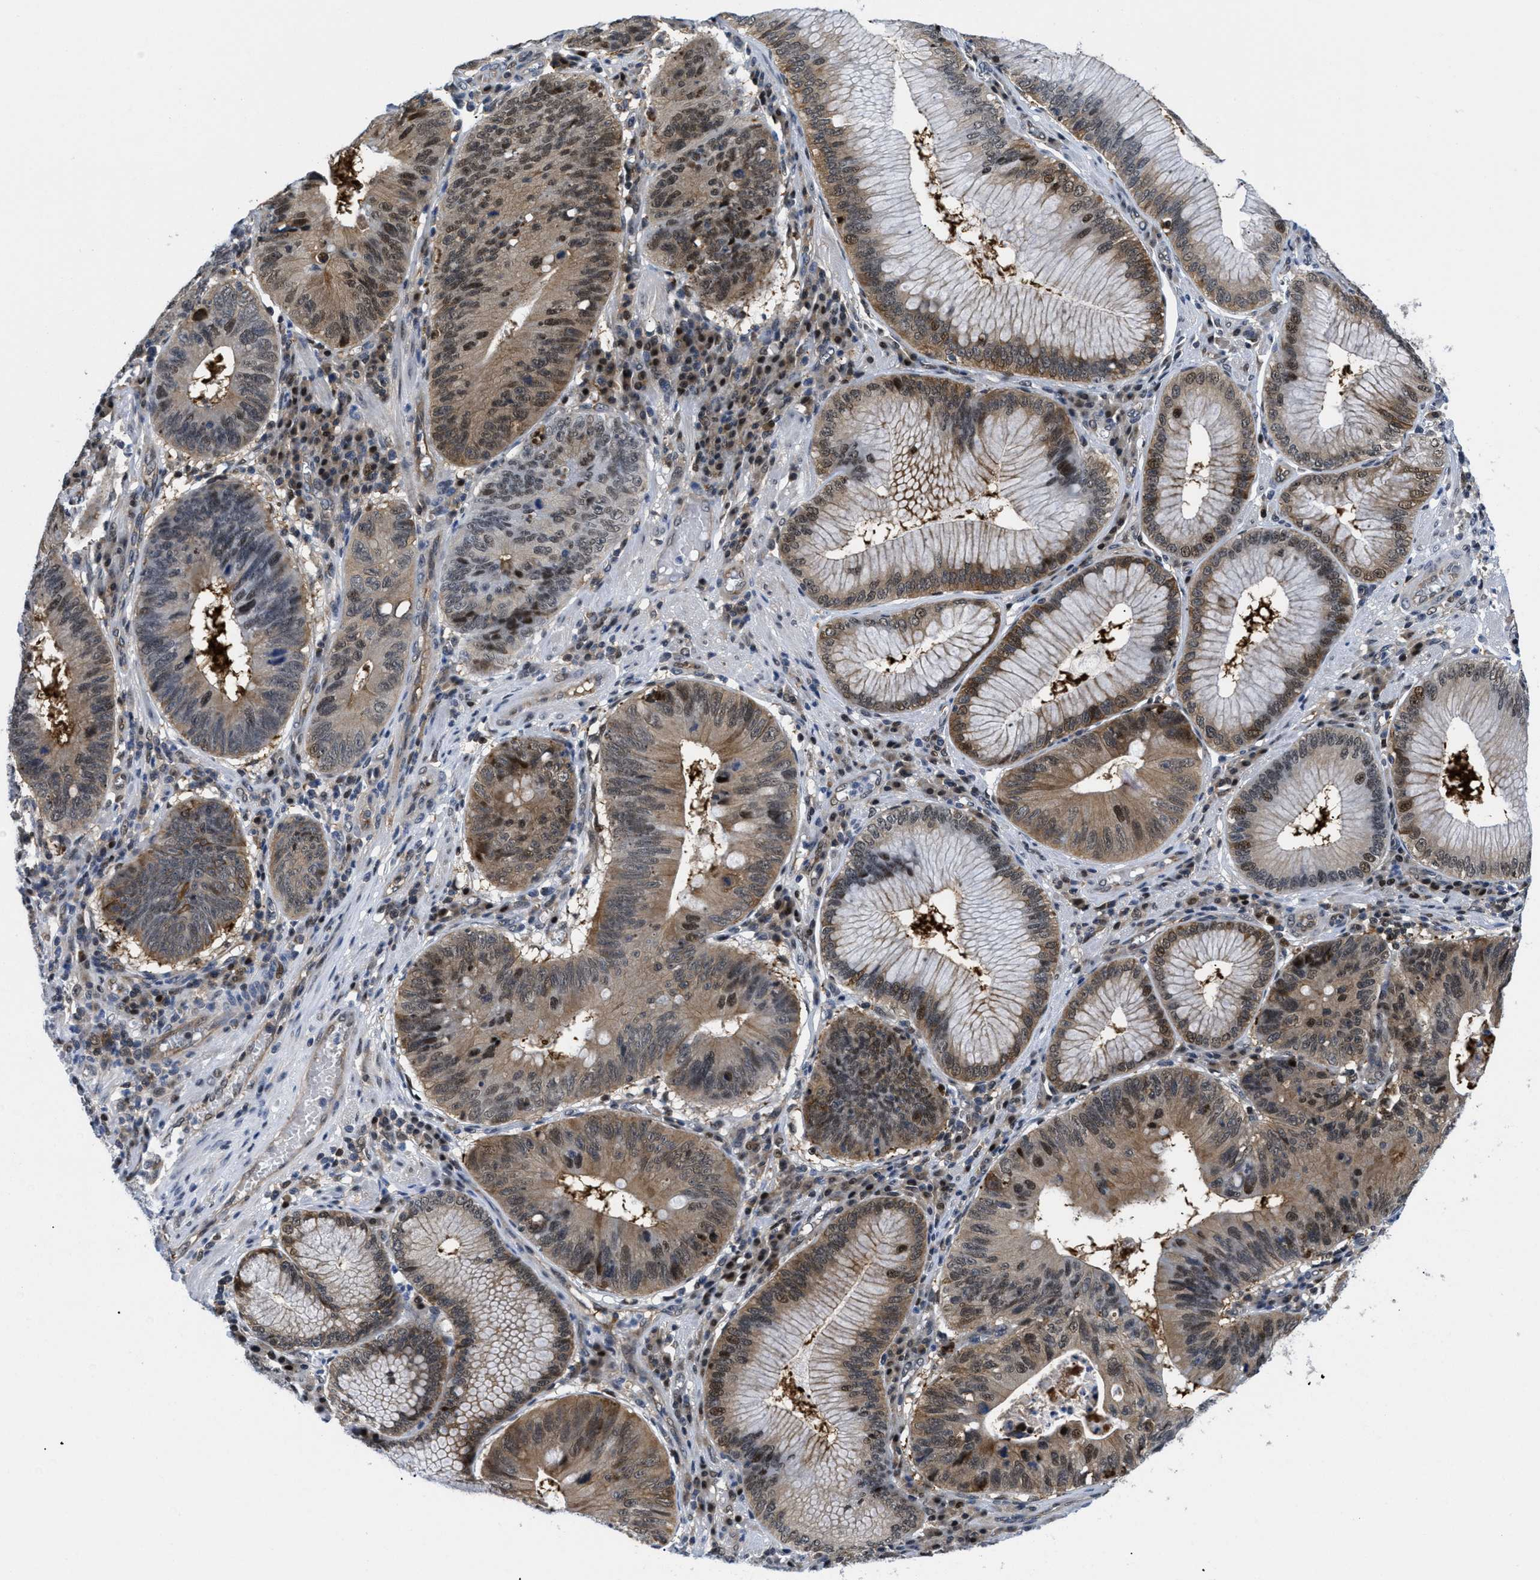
{"staining": {"intensity": "moderate", "quantity": ">75%", "location": "cytoplasmic/membranous,nuclear"}, "tissue": "stomach cancer", "cell_type": "Tumor cells", "image_type": "cancer", "snomed": [{"axis": "morphology", "description": "Adenocarcinoma, NOS"}, {"axis": "topography", "description": "Stomach"}], "caption": "Immunohistochemistry (DAB) staining of stomach cancer (adenocarcinoma) shows moderate cytoplasmic/membranous and nuclear protein expression in about >75% of tumor cells.", "gene": "SLC29A2", "patient": {"sex": "male", "age": 59}}